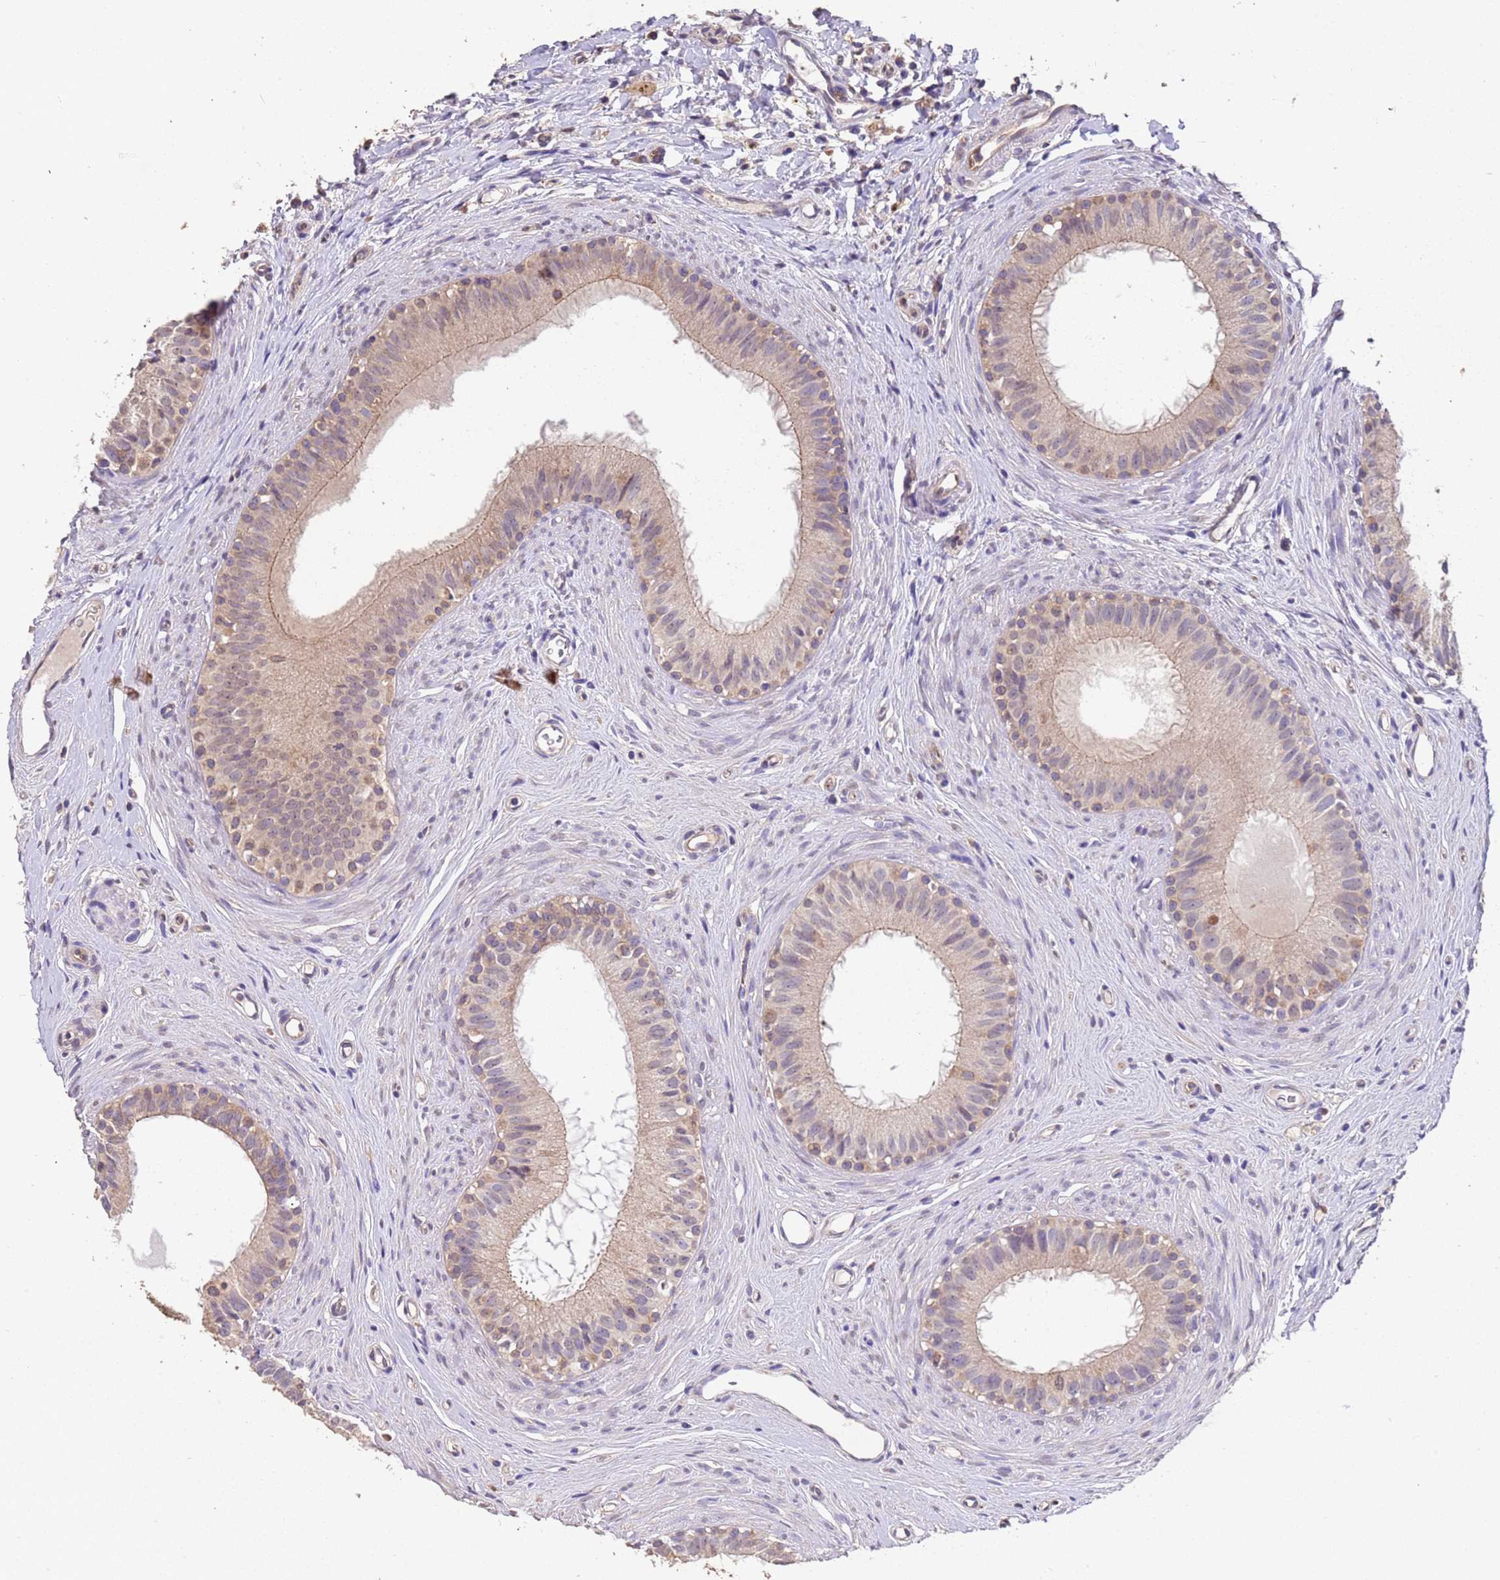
{"staining": {"intensity": "weak", "quantity": "25%-75%", "location": "cytoplasmic/membranous"}, "tissue": "epididymis", "cell_type": "Glandular cells", "image_type": "normal", "snomed": [{"axis": "morphology", "description": "Normal tissue, NOS"}, {"axis": "topography", "description": "Epididymis"}], "caption": "Immunohistochemistry of benign human epididymis exhibits low levels of weak cytoplasmic/membranous positivity in about 25%-75% of glandular cells. (Brightfield microscopy of DAB IHC at high magnification).", "gene": "NPHP1", "patient": {"sex": "male", "age": 80}}